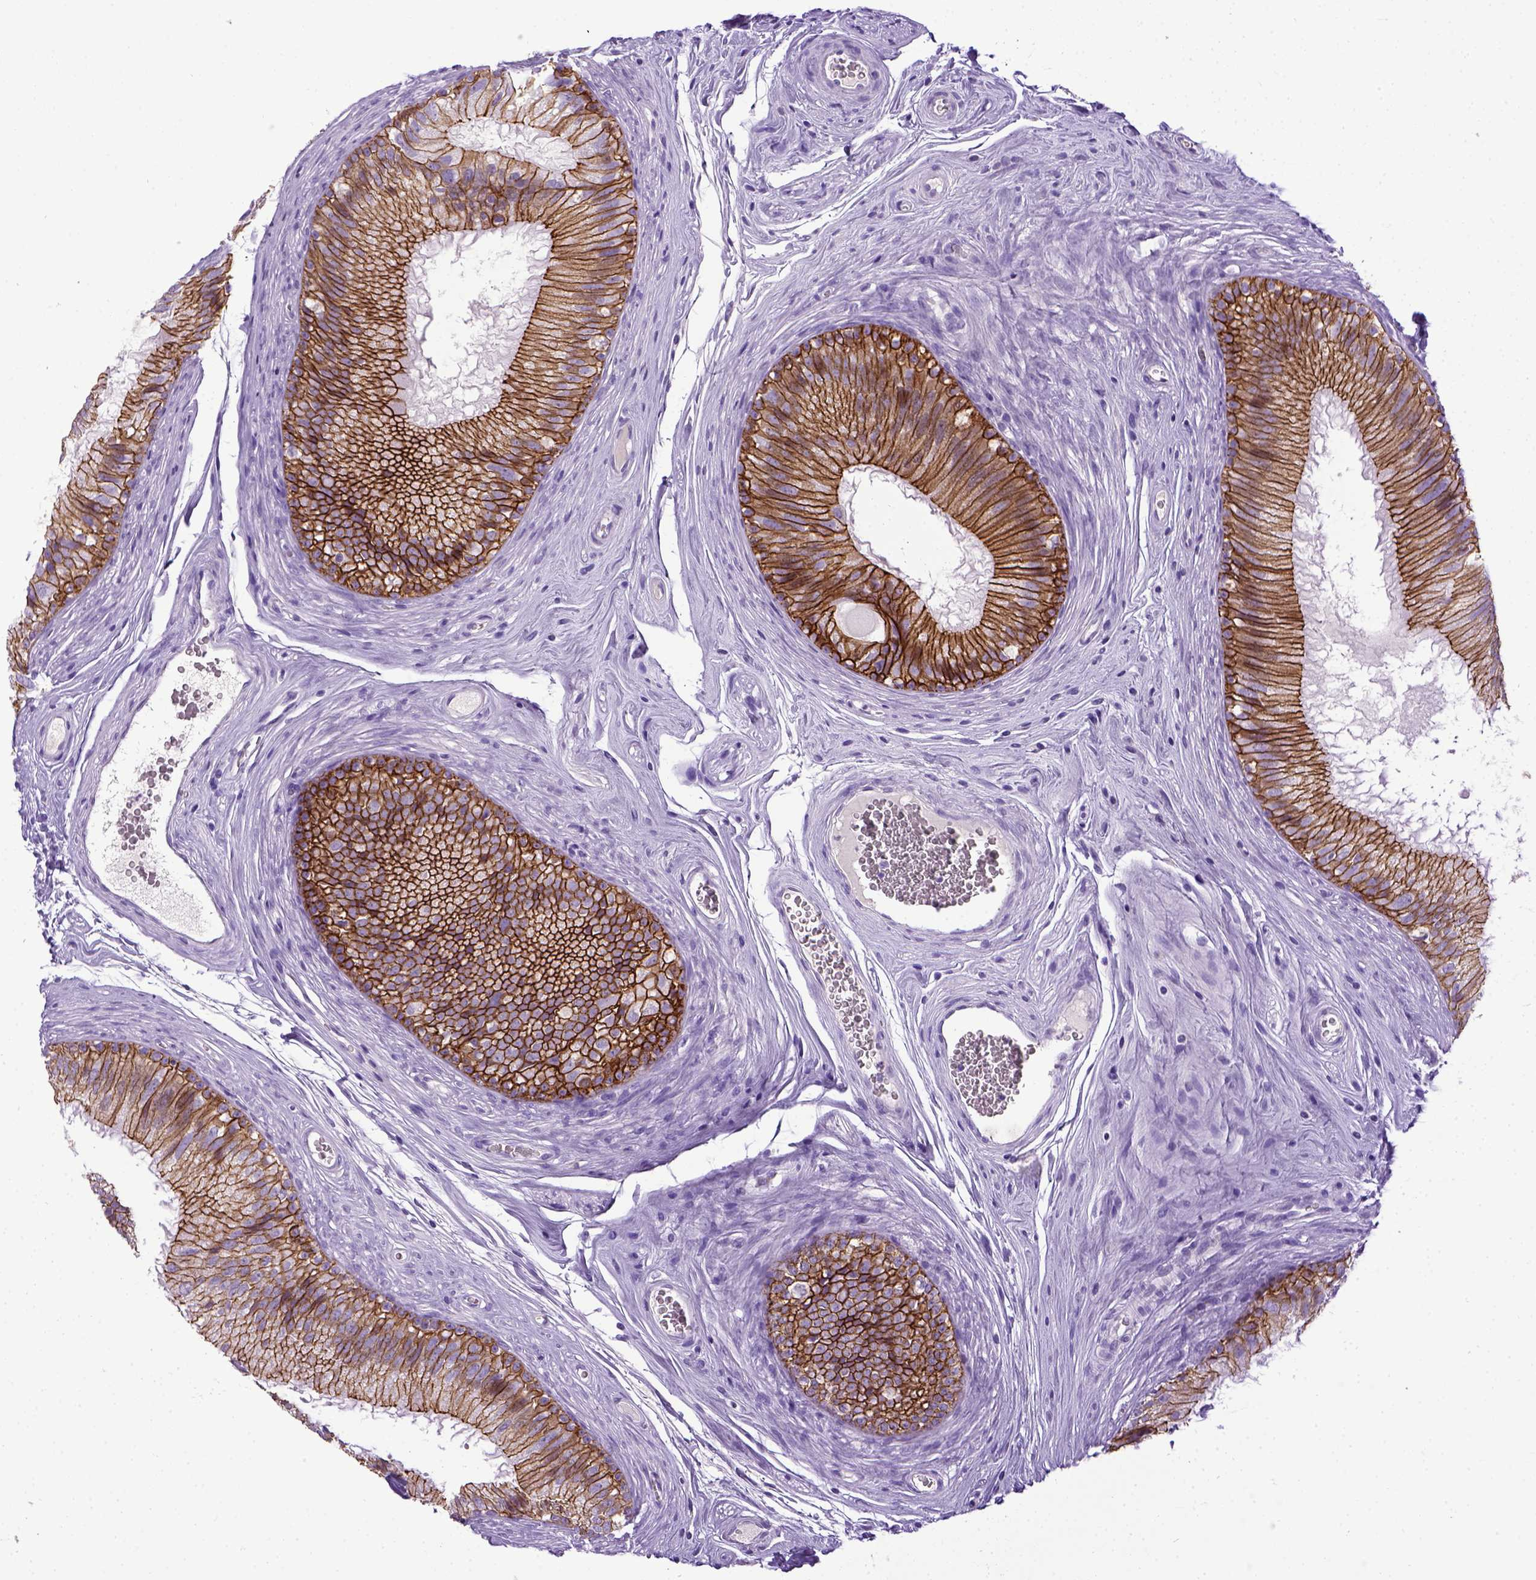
{"staining": {"intensity": "strong", "quantity": ">75%", "location": "cytoplasmic/membranous"}, "tissue": "epididymis", "cell_type": "Glandular cells", "image_type": "normal", "snomed": [{"axis": "morphology", "description": "Normal tissue, NOS"}, {"axis": "topography", "description": "Epididymis"}], "caption": "The histopathology image demonstrates immunohistochemical staining of unremarkable epididymis. There is strong cytoplasmic/membranous staining is appreciated in approximately >75% of glandular cells.", "gene": "CDH1", "patient": {"sex": "male", "age": 37}}